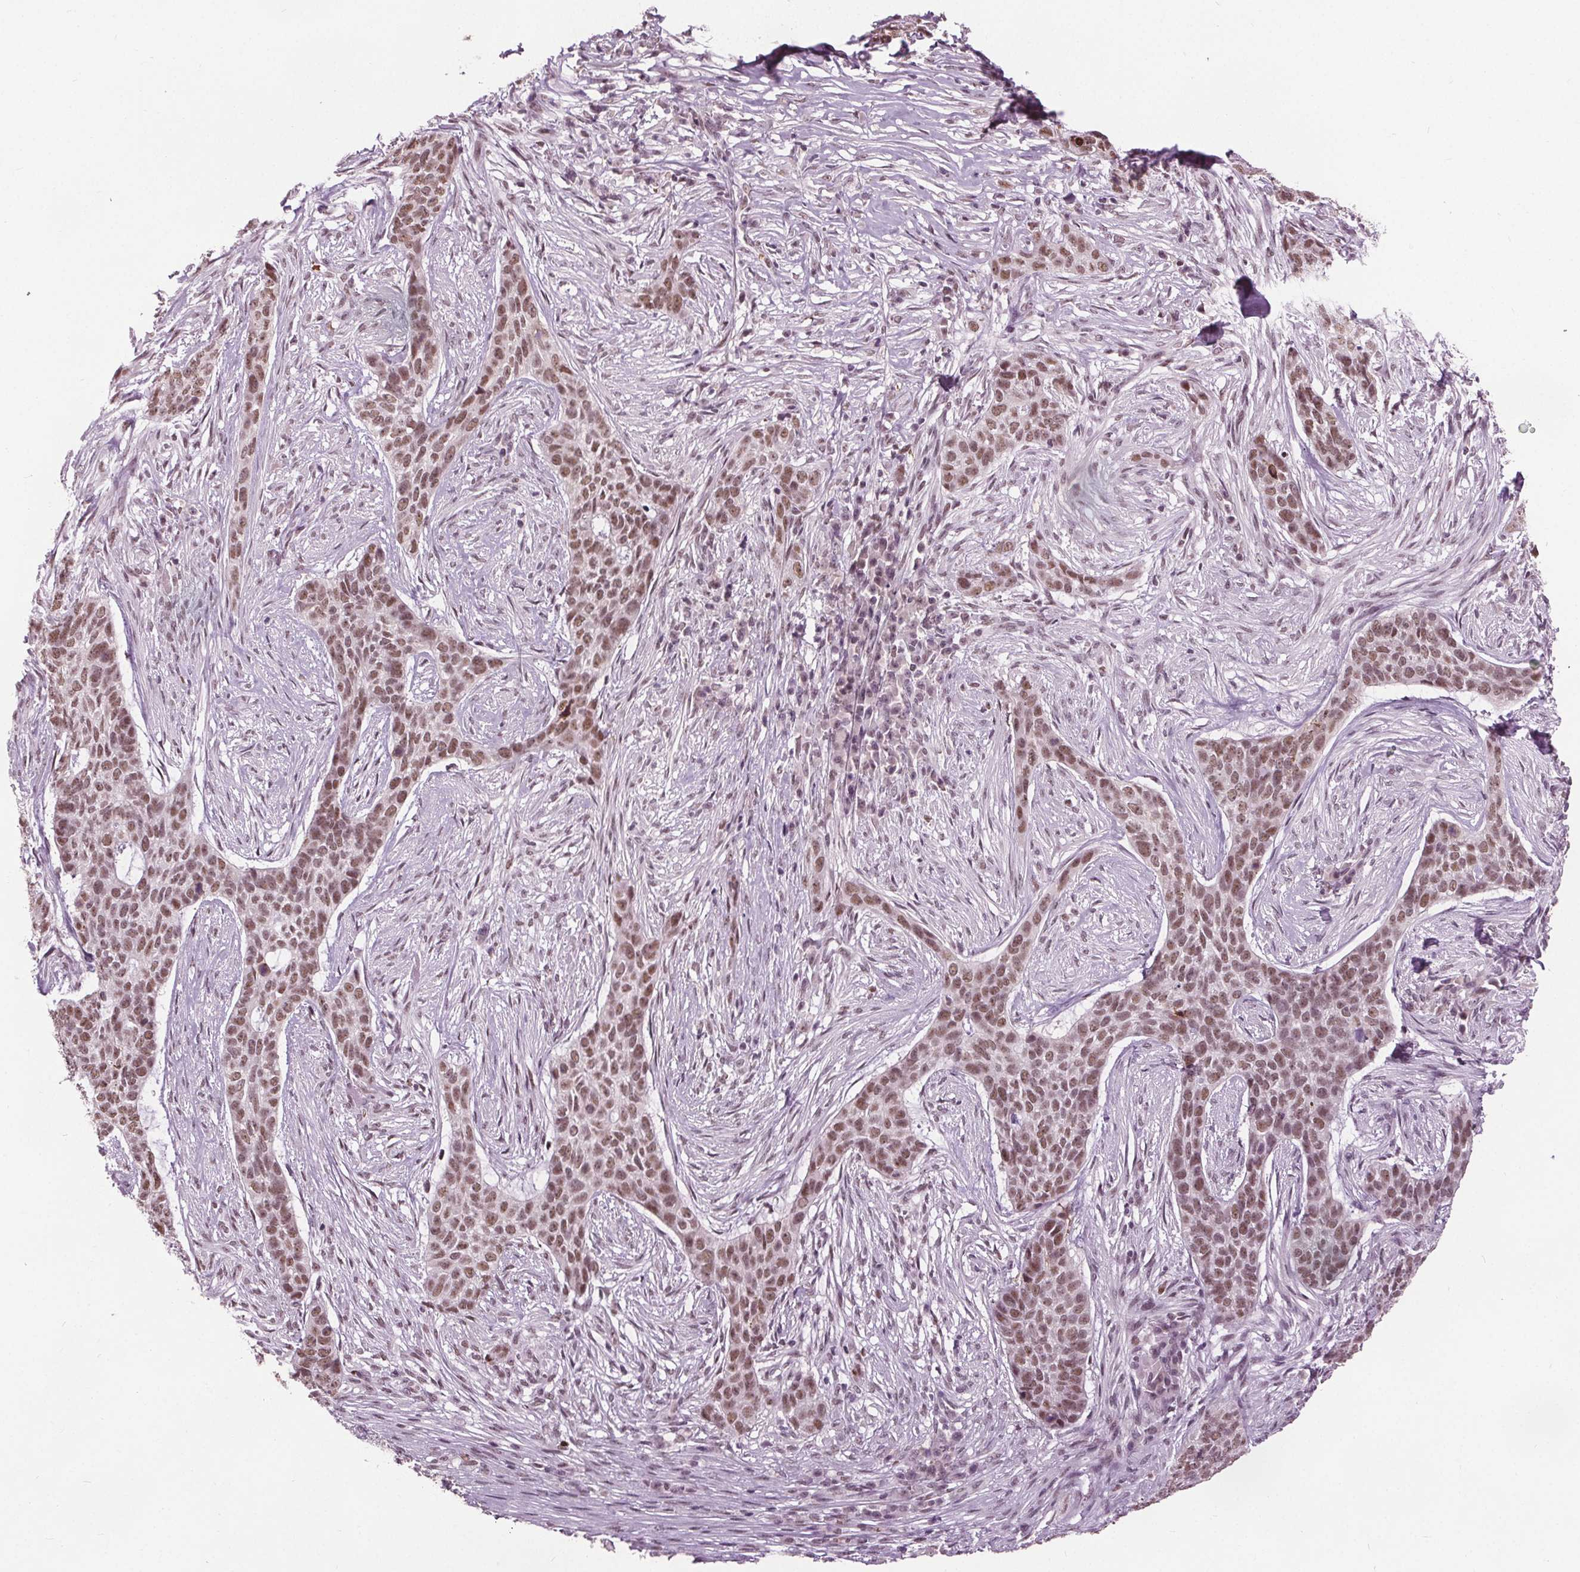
{"staining": {"intensity": "moderate", "quantity": ">75%", "location": "nuclear"}, "tissue": "skin cancer", "cell_type": "Tumor cells", "image_type": "cancer", "snomed": [{"axis": "morphology", "description": "Basal cell carcinoma"}, {"axis": "topography", "description": "Skin"}], "caption": "Immunohistochemical staining of human skin basal cell carcinoma exhibits moderate nuclear protein positivity in about >75% of tumor cells.", "gene": "IWS1", "patient": {"sex": "female", "age": 69}}